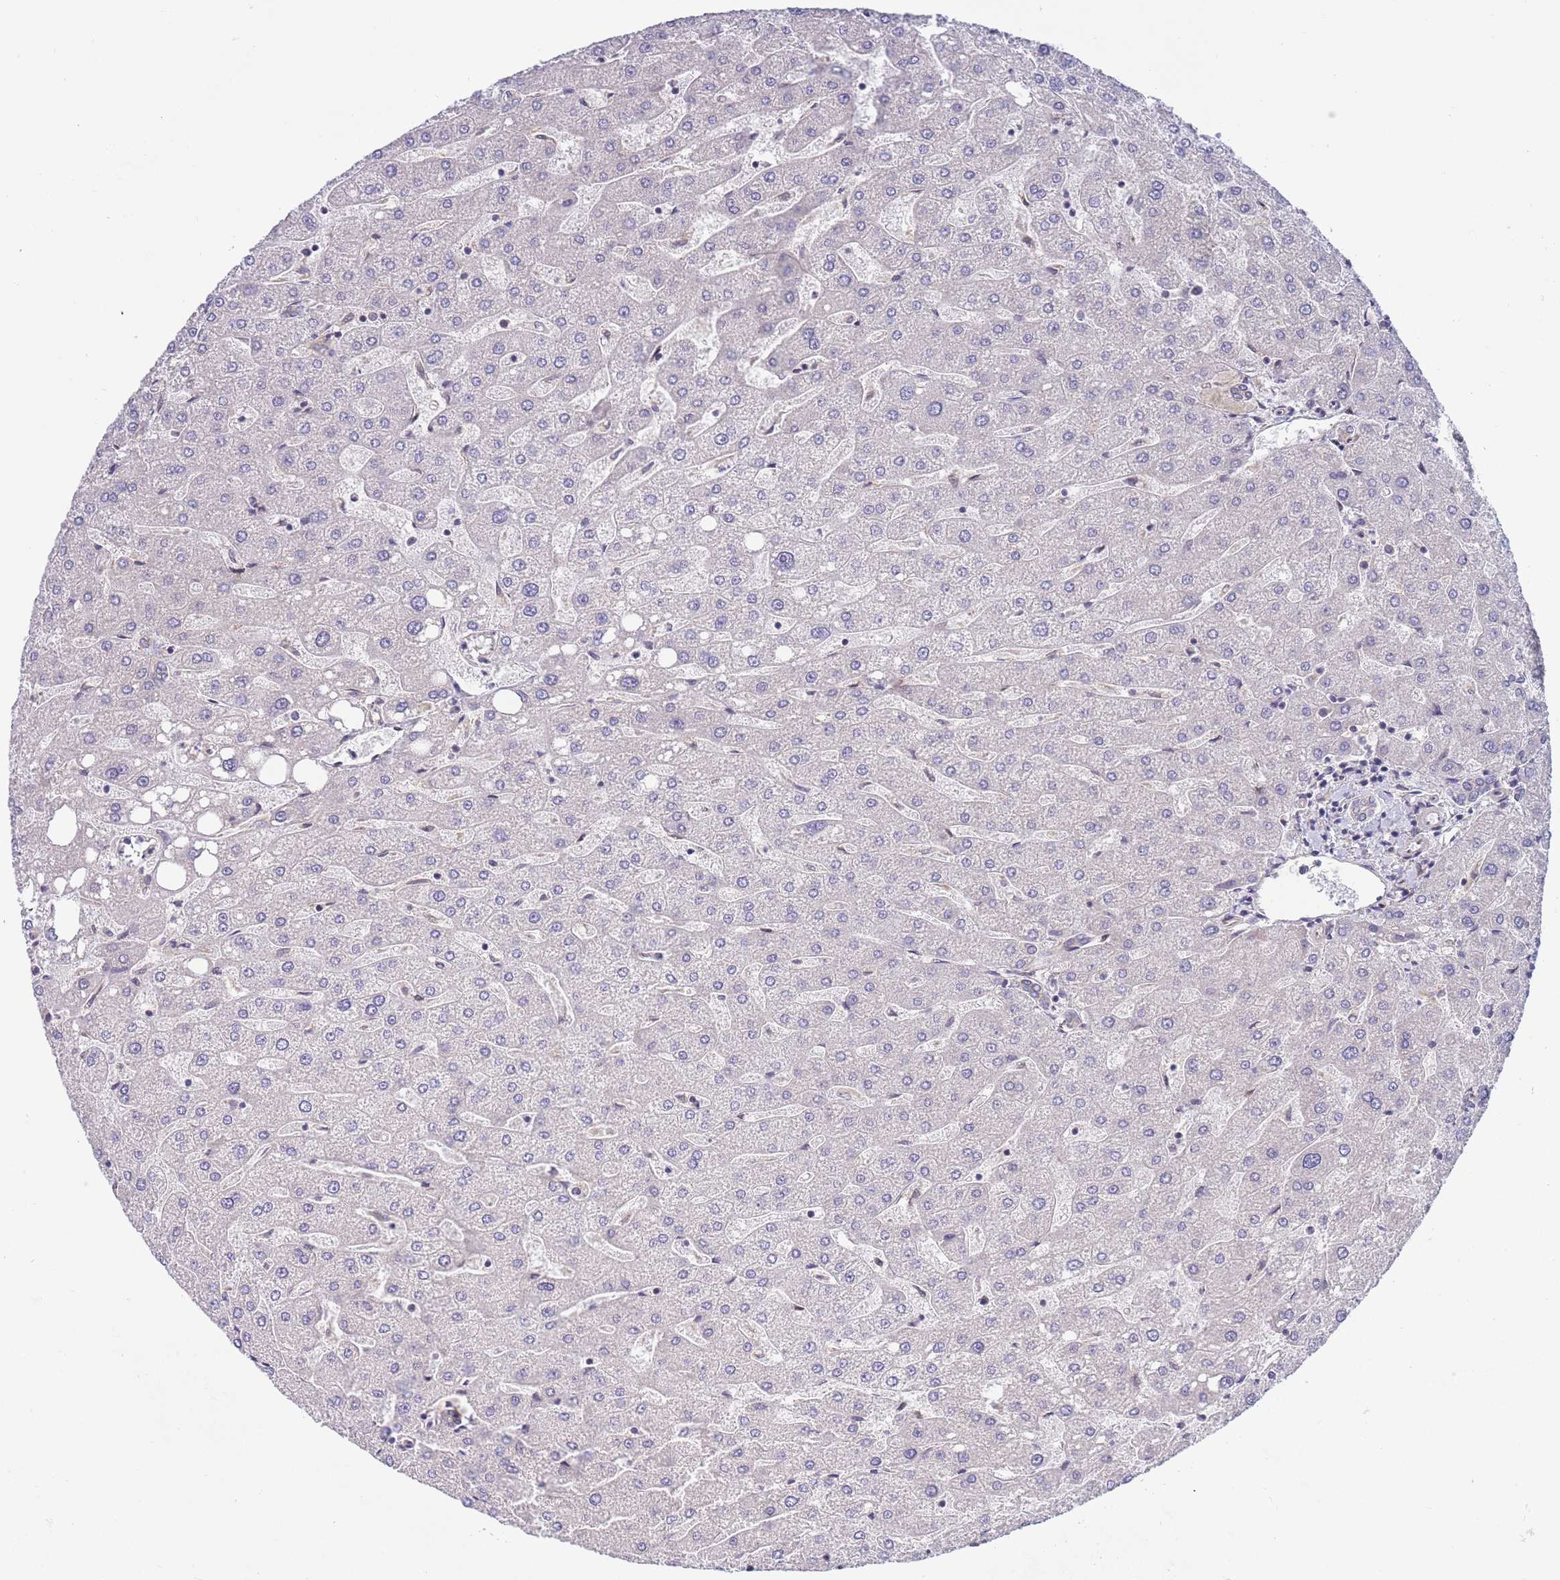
{"staining": {"intensity": "negative", "quantity": "none", "location": "none"}, "tissue": "liver", "cell_type": "Cholangiocytes", "image_type": "normal", "snomed": [{"axis": "morphology", "description": "Normal tissue, NOS"}, {"axis": "topography", "description": "Liver"}], "caption": "Immunohistochemistry (IHC) micrograph of unremarkable human liver stained for a protein (brown), which exhibits no staining in cholangiocytes.", "gene": "TBX10", "patient": {"sex": "male", "age": 67}}